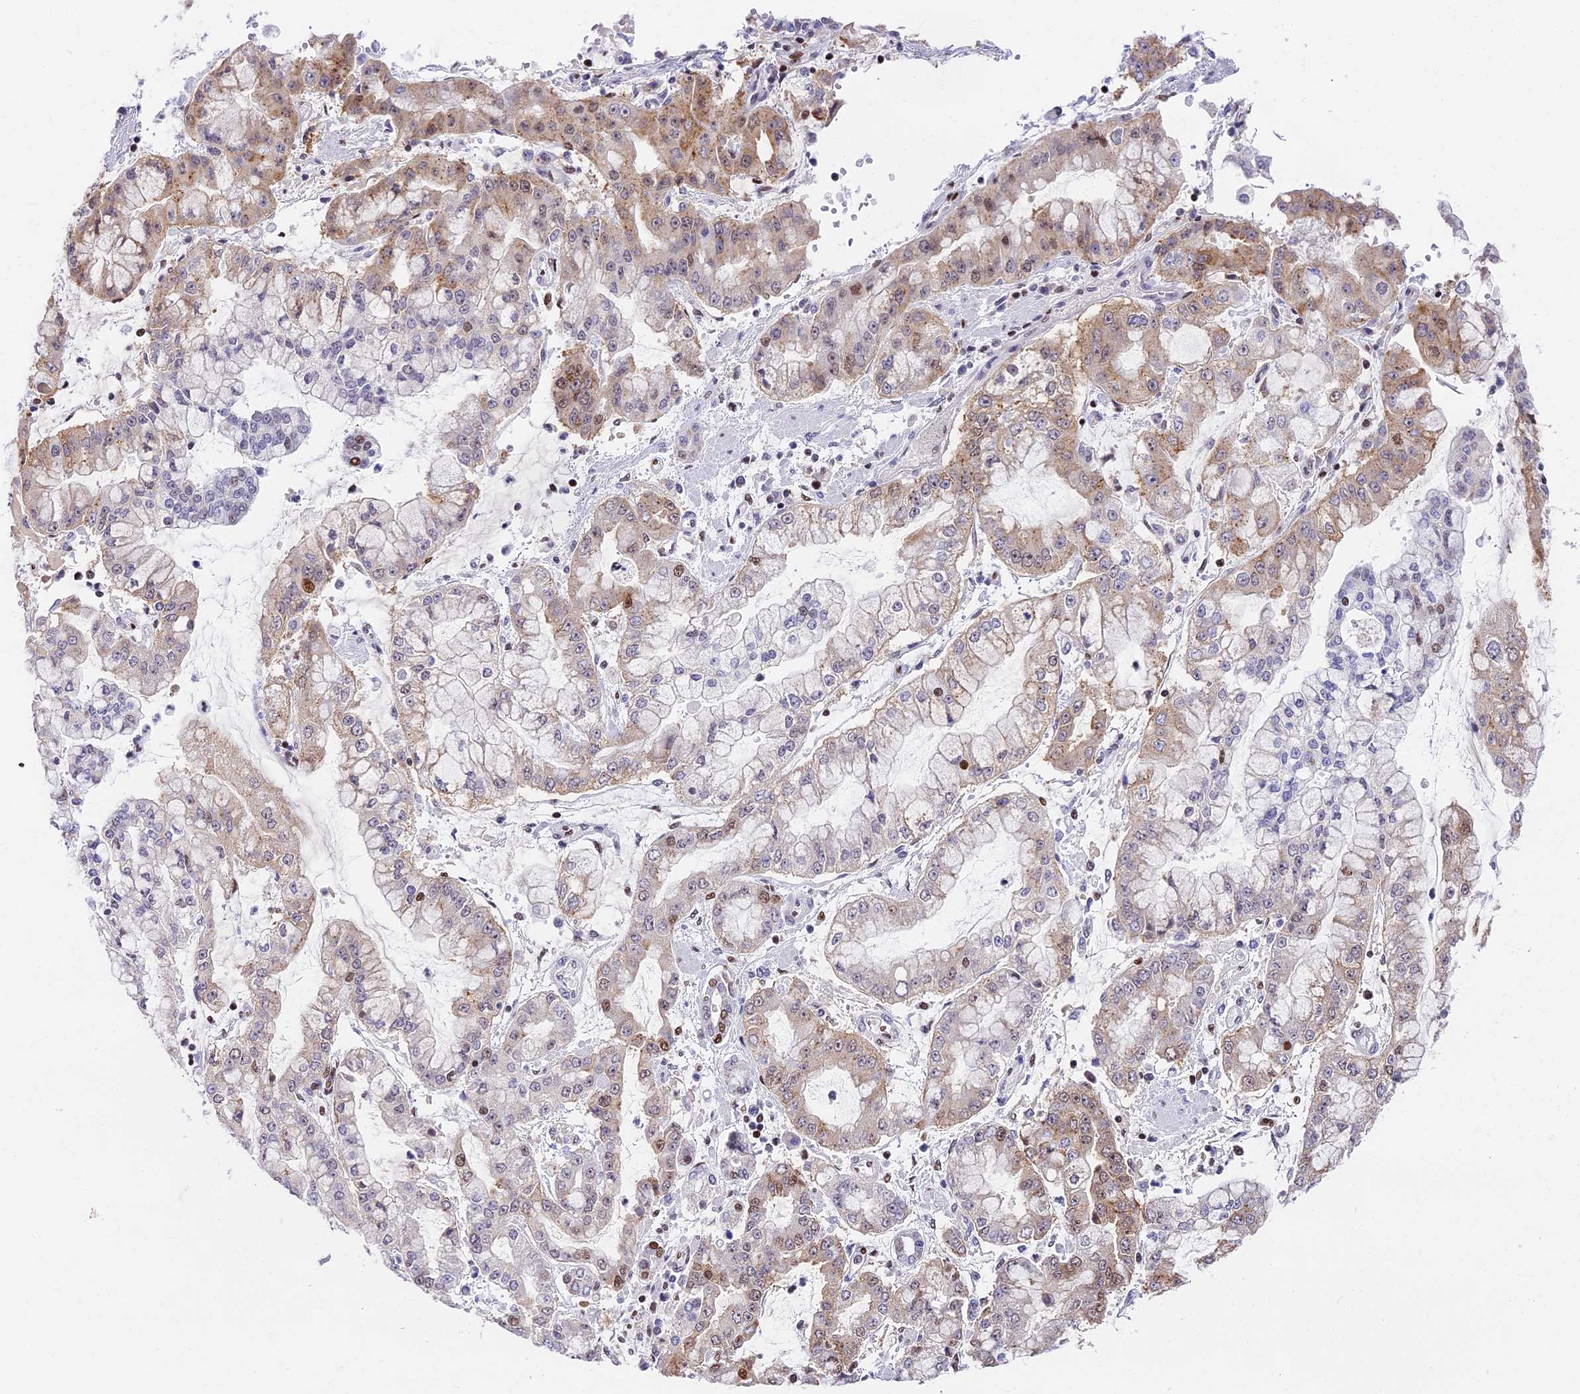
{"staining": {"intensity": "moderate", "quantity": "25%-75%", "location": "cytoplasmic/membranous,nuclear"}, "tissue": "stomach cancer", "cell_type": "Tumor cells", "image_type": "cancer", "snomed": [{"axis": "morphology", "description": "Adenocarcinoma, NOS"}, {"axis": "topography", "description": "Stomach"}], "caption": "Protein staining reveals moderate cytoplasmic/membranous and nuclear positivity in about 25%-75% of tumor cells in adenocarcinoma (stomach).", "gene": "SBNO1", "patient": {"sex": "male", "age": 76}}